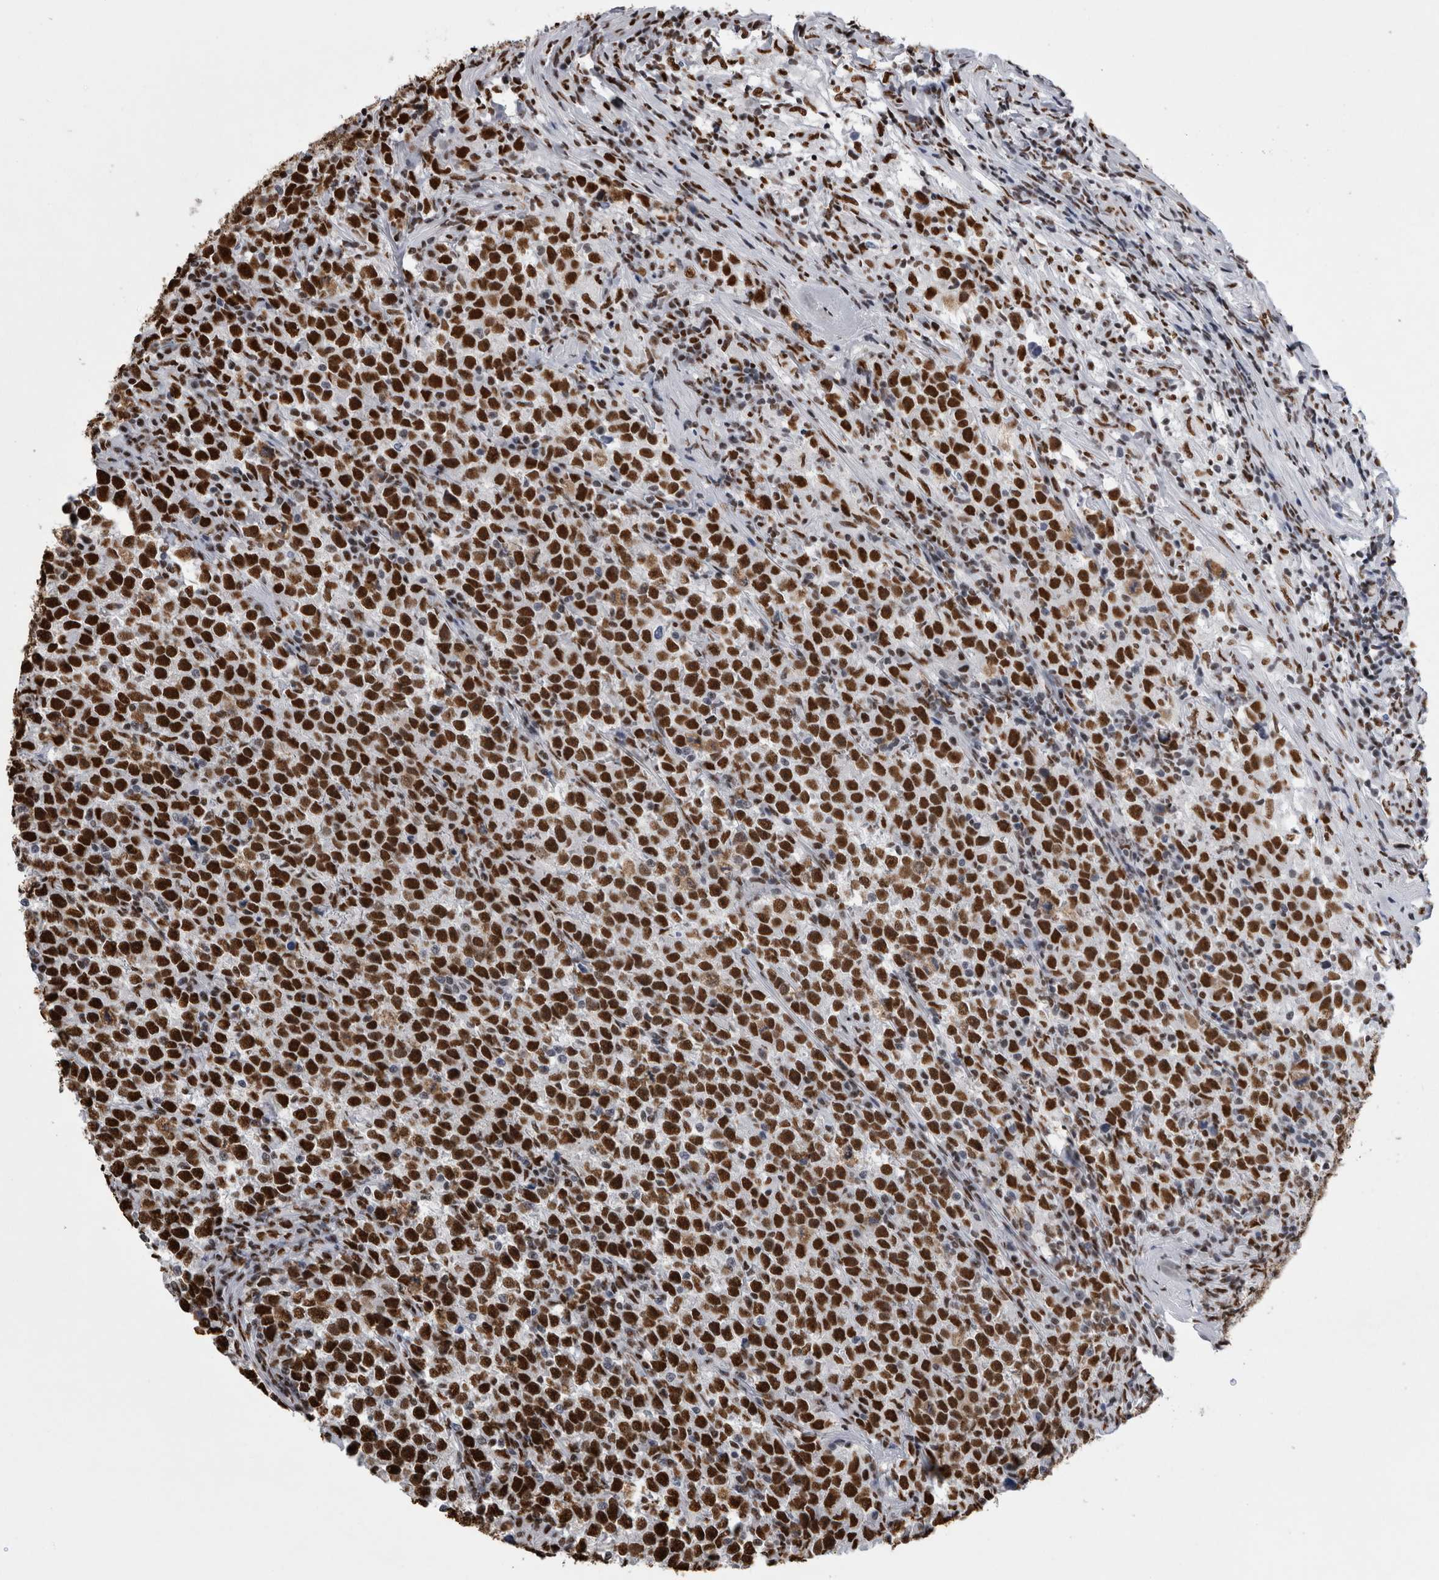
{"staining": {"intensity": "strong", "quantity": ">75%", "location": "nuclear"}, "tissue": "testis cancer", "cell_type": "Tumor cells", "image_type": "cancer", "snomed": [{"axis": "morphology", "description": "Normal tissue, NOS"}, {"axis": "morphology", "description": "Seminoma, NOS"}, {"axis": "topography", "description": "Testis"}], "caption": "Strong nuclear staining is present in approximately >75% of tumor cells in testis seminoma. The staining was performed using DAB, with brown indicating positive protein expression. Nuclei are stained blue with hematoxylin.", "gene": "ALPK3", "patient": {"sex": "male", "age": 43}}